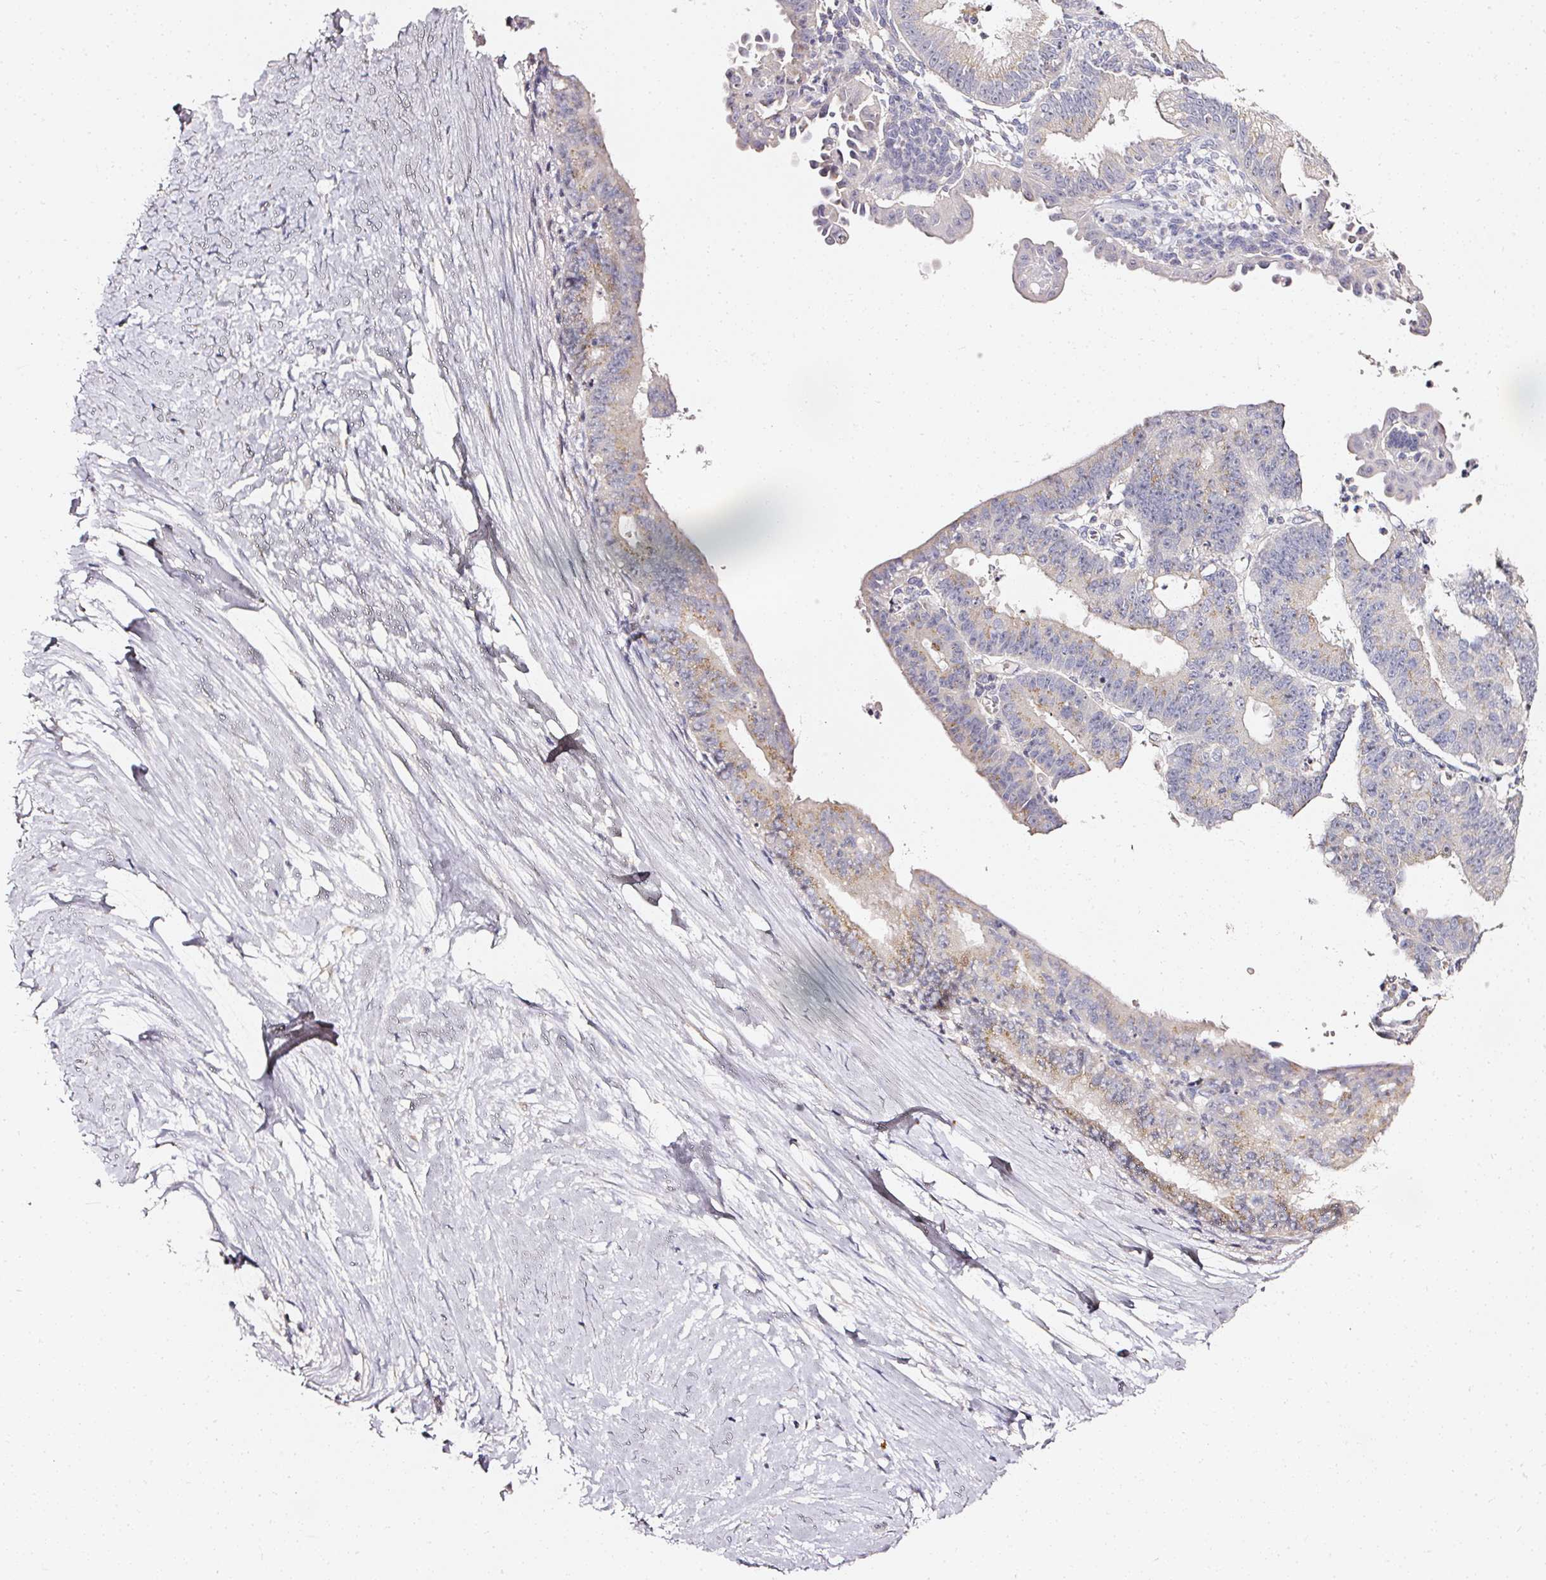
{"staining": {"intensity": "moderate", "quantity": "25%-75%", "location": "cytoplasmic/membranous"}, "tissue": "ovarian cancer", "cell_type": "Tumor cells", "image_type": "cancer", "snomed": [{"axis": "morphology", "description": "Carcinoma, endometroid"}, {"axis": "topography", "description": "Ovary"}], "caption": "Immunohistochemistry of human ovarian endometroid carcinoma shows medium levels of moderate cytoplasmic/membranous staining in about 25%-75% of tumor cells. (DAB IHC, brown staining for protein, blue staining for nuclei).", "gene": "NTRK1", "patient": {"sex": "female", "age": 42}}